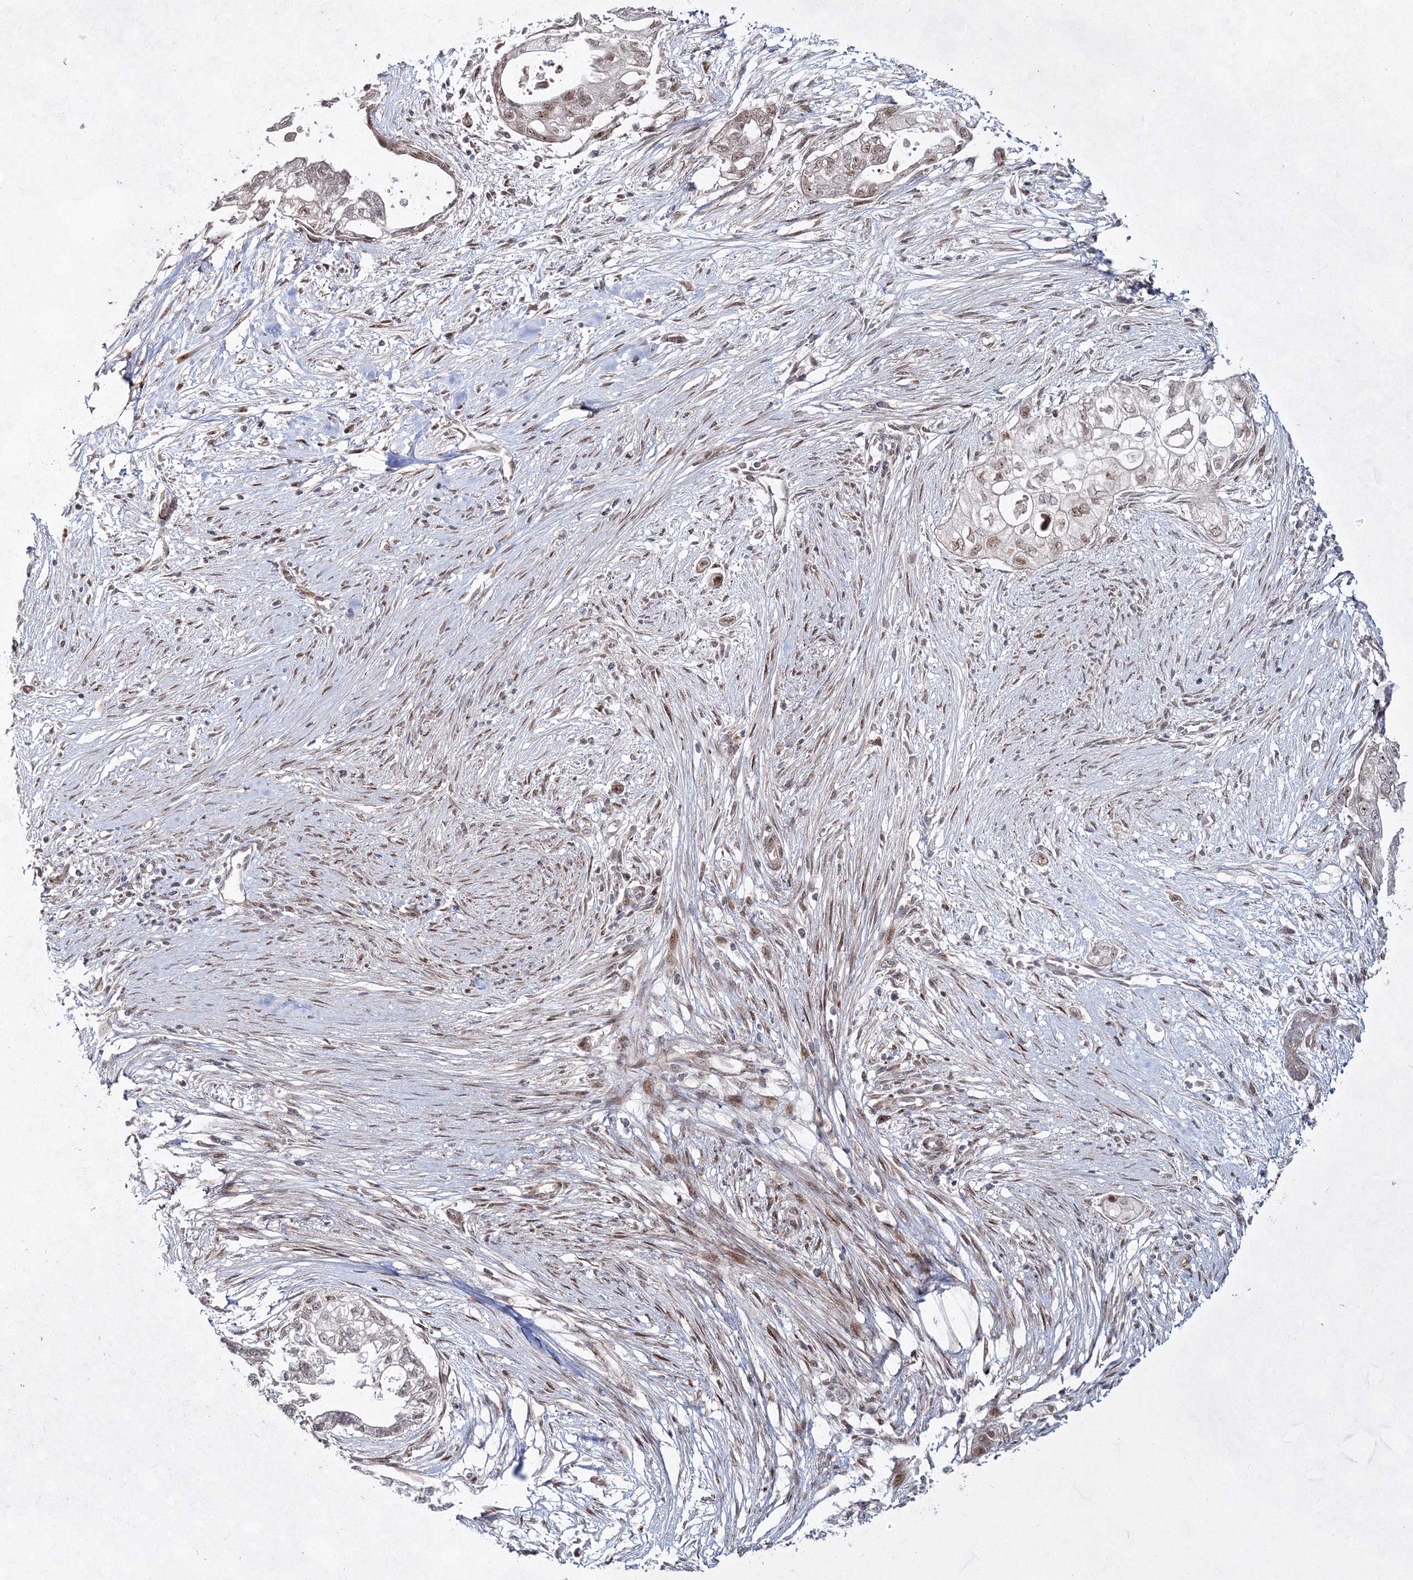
{"staining": {"intensity": "weak", "quantity": "25%-75%", "location": "nuclear"}, "tissue": "pancreatic cancer", "cell_type": "Tumor cells", "image_type": "cancer", "snomed": [{"axis": "morphology", "description": "Adenocarcinoma, NOS"}, {"axis": "topography", "description": "Pancreas"}], "caption": "This is an image of immunohistochemistry staining of pancreatic adenocarcinoma, which shows weak staining in the nuclear of tumor cells.", "gene": "SNIP1", "patient": {"sex": "male", "age": 72}}